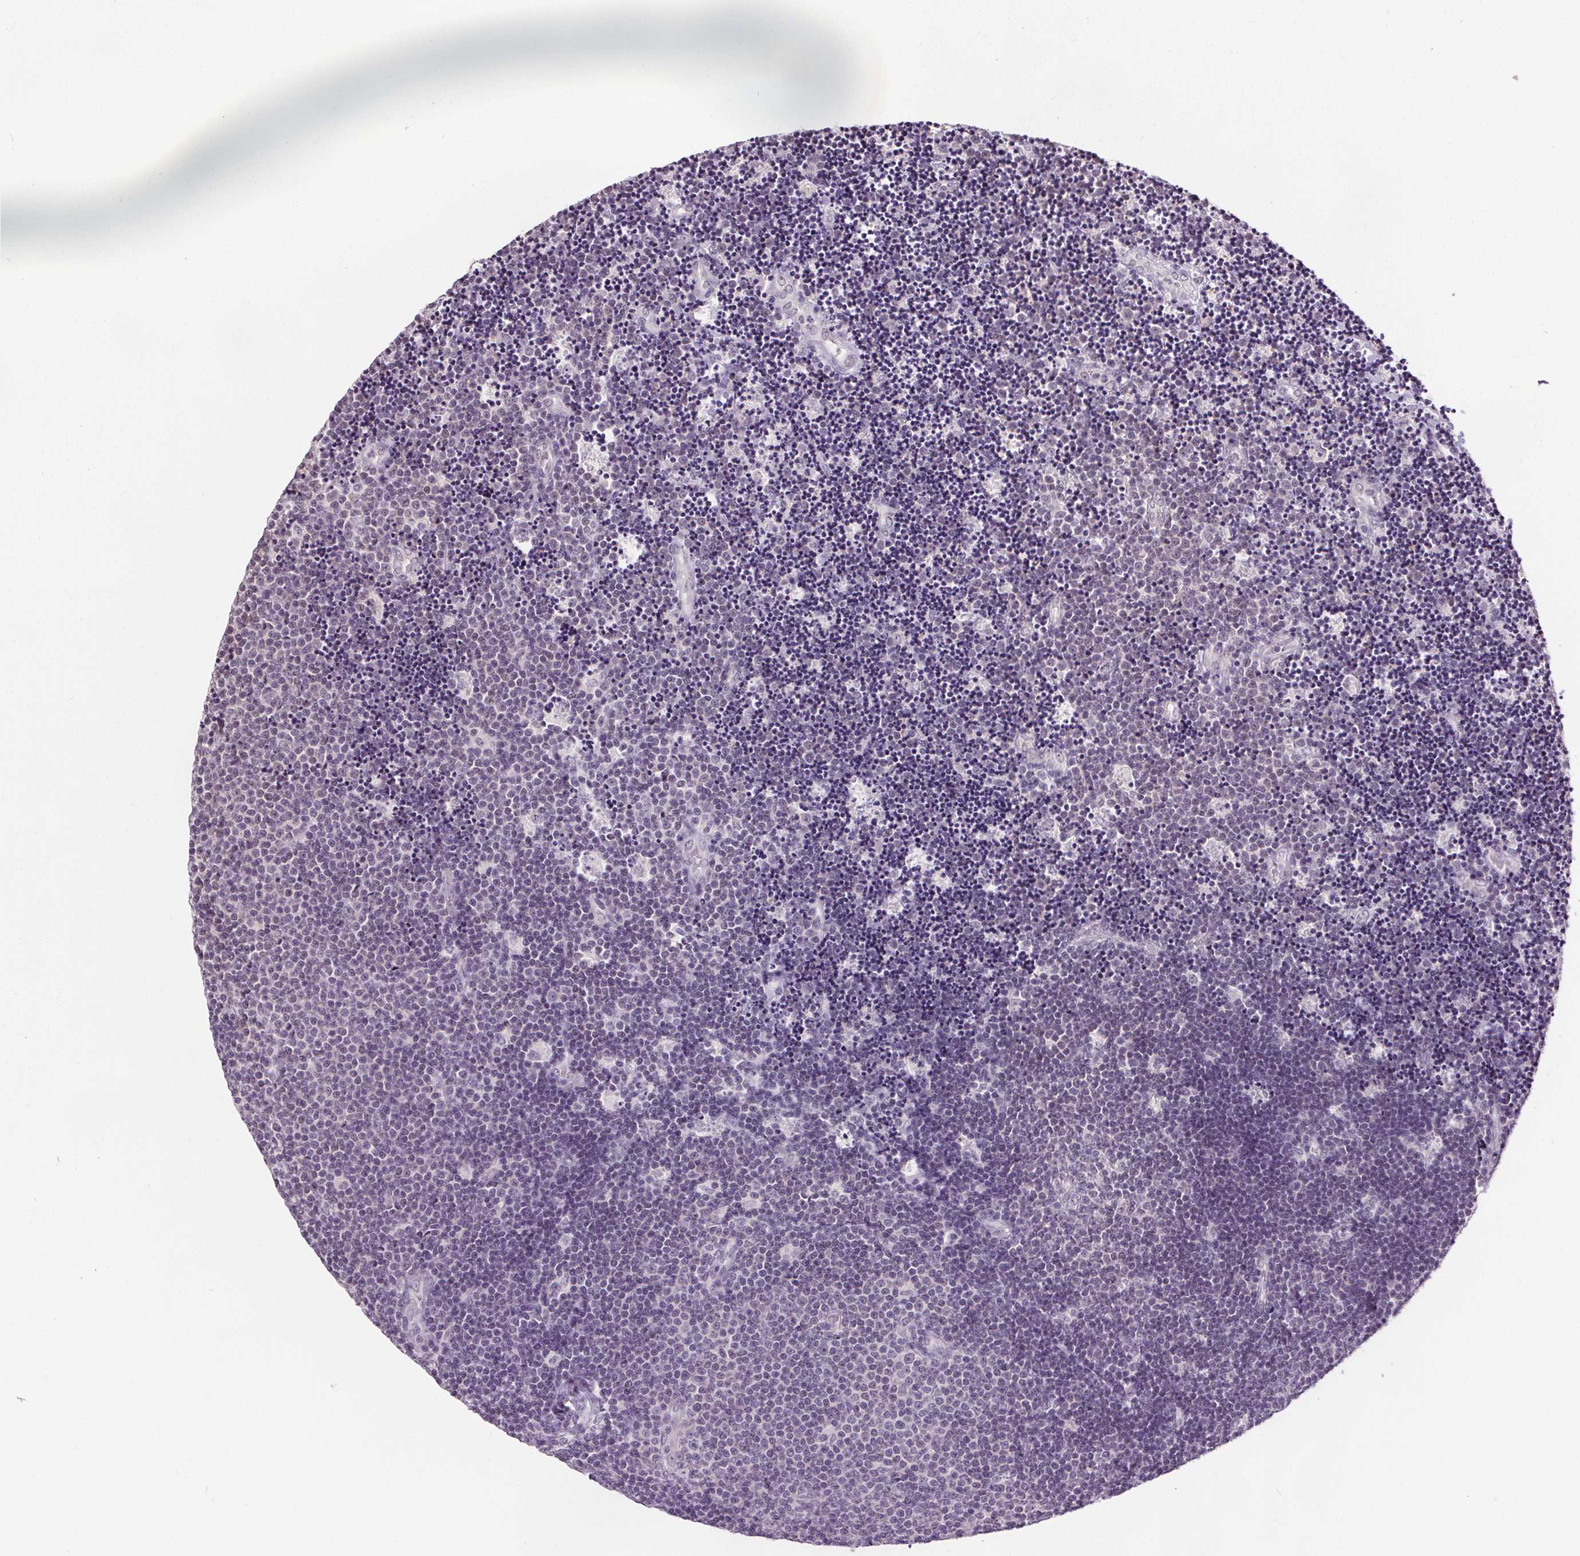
{"staining": {"intensity": "negative", "quantity": "none", "location": "none"}, "tissue": "lymphoma", "cell_type": "Tumor cells", "image_type": "cancer", "snomed": [{"axis": "morphology", "description": "Malignant lymphoma, non-Hodgkin's type, Low grade"}, {"axis": "topography", "description": "Brain"}], "caption": "High power microscopy photomicrograph of an immunohistochemistry (IHC) micrograph of malignant lymphoma, non-Hodgkin's type (low-grade), revealing no significant expression in tumor cells.", "gene": "SLC2A9", "patient": {"sex": "female", "age": 66}}